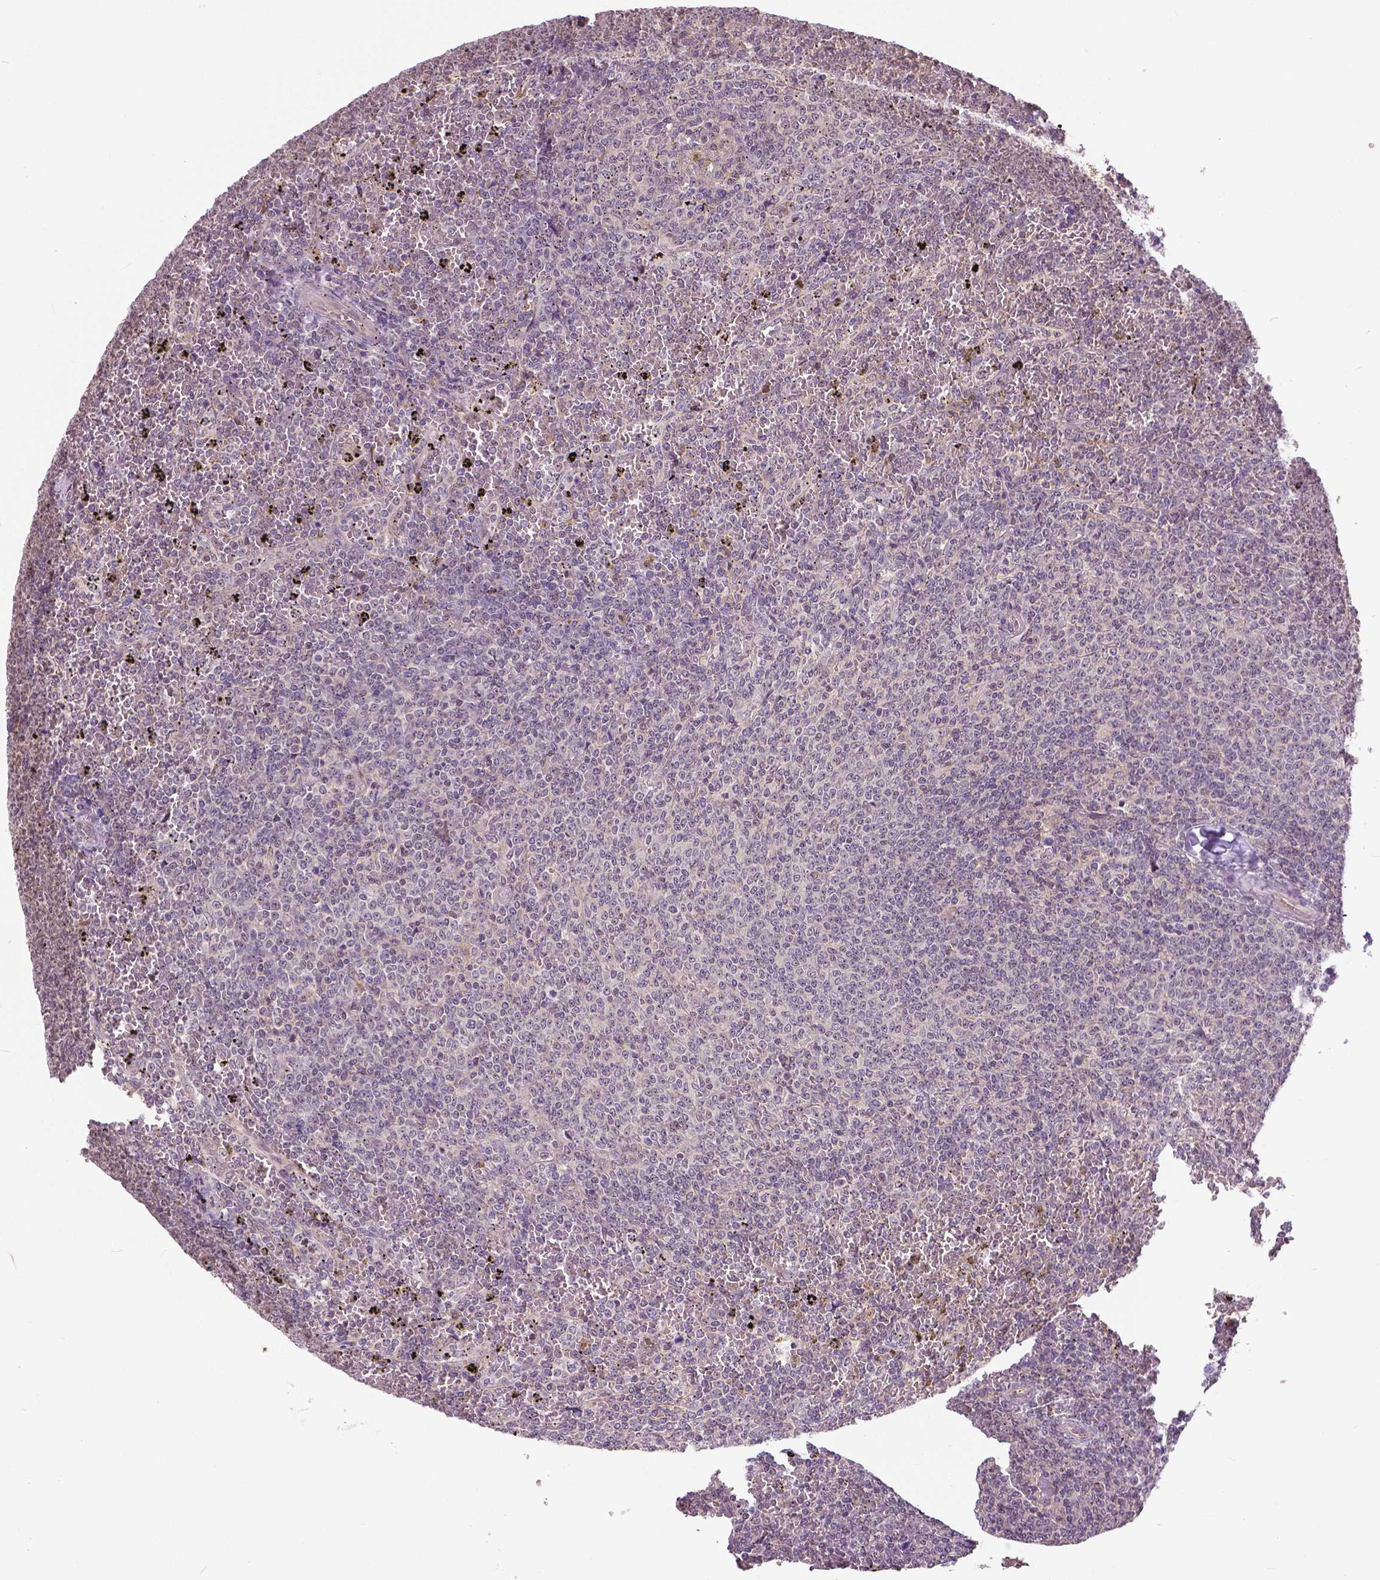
{"staining": {"intensity": "negative", "quantity": "none", "location": "none"}, "tissue": "lymphoma", "cell_type": "Tumor cells", "image_type": "cancer", "snomed": [{"axis": "morphology", "description": "Malignant lymphoma, non-Hodgkin's type, Low grade"}, {"axis": "topography", "description": "Spleen"}], "caption": "The photomicrograph shows no staining of tumor cells in lymphoma.", "gene": "ANXA13", "patient": {"sex": "female", "age": 77}}